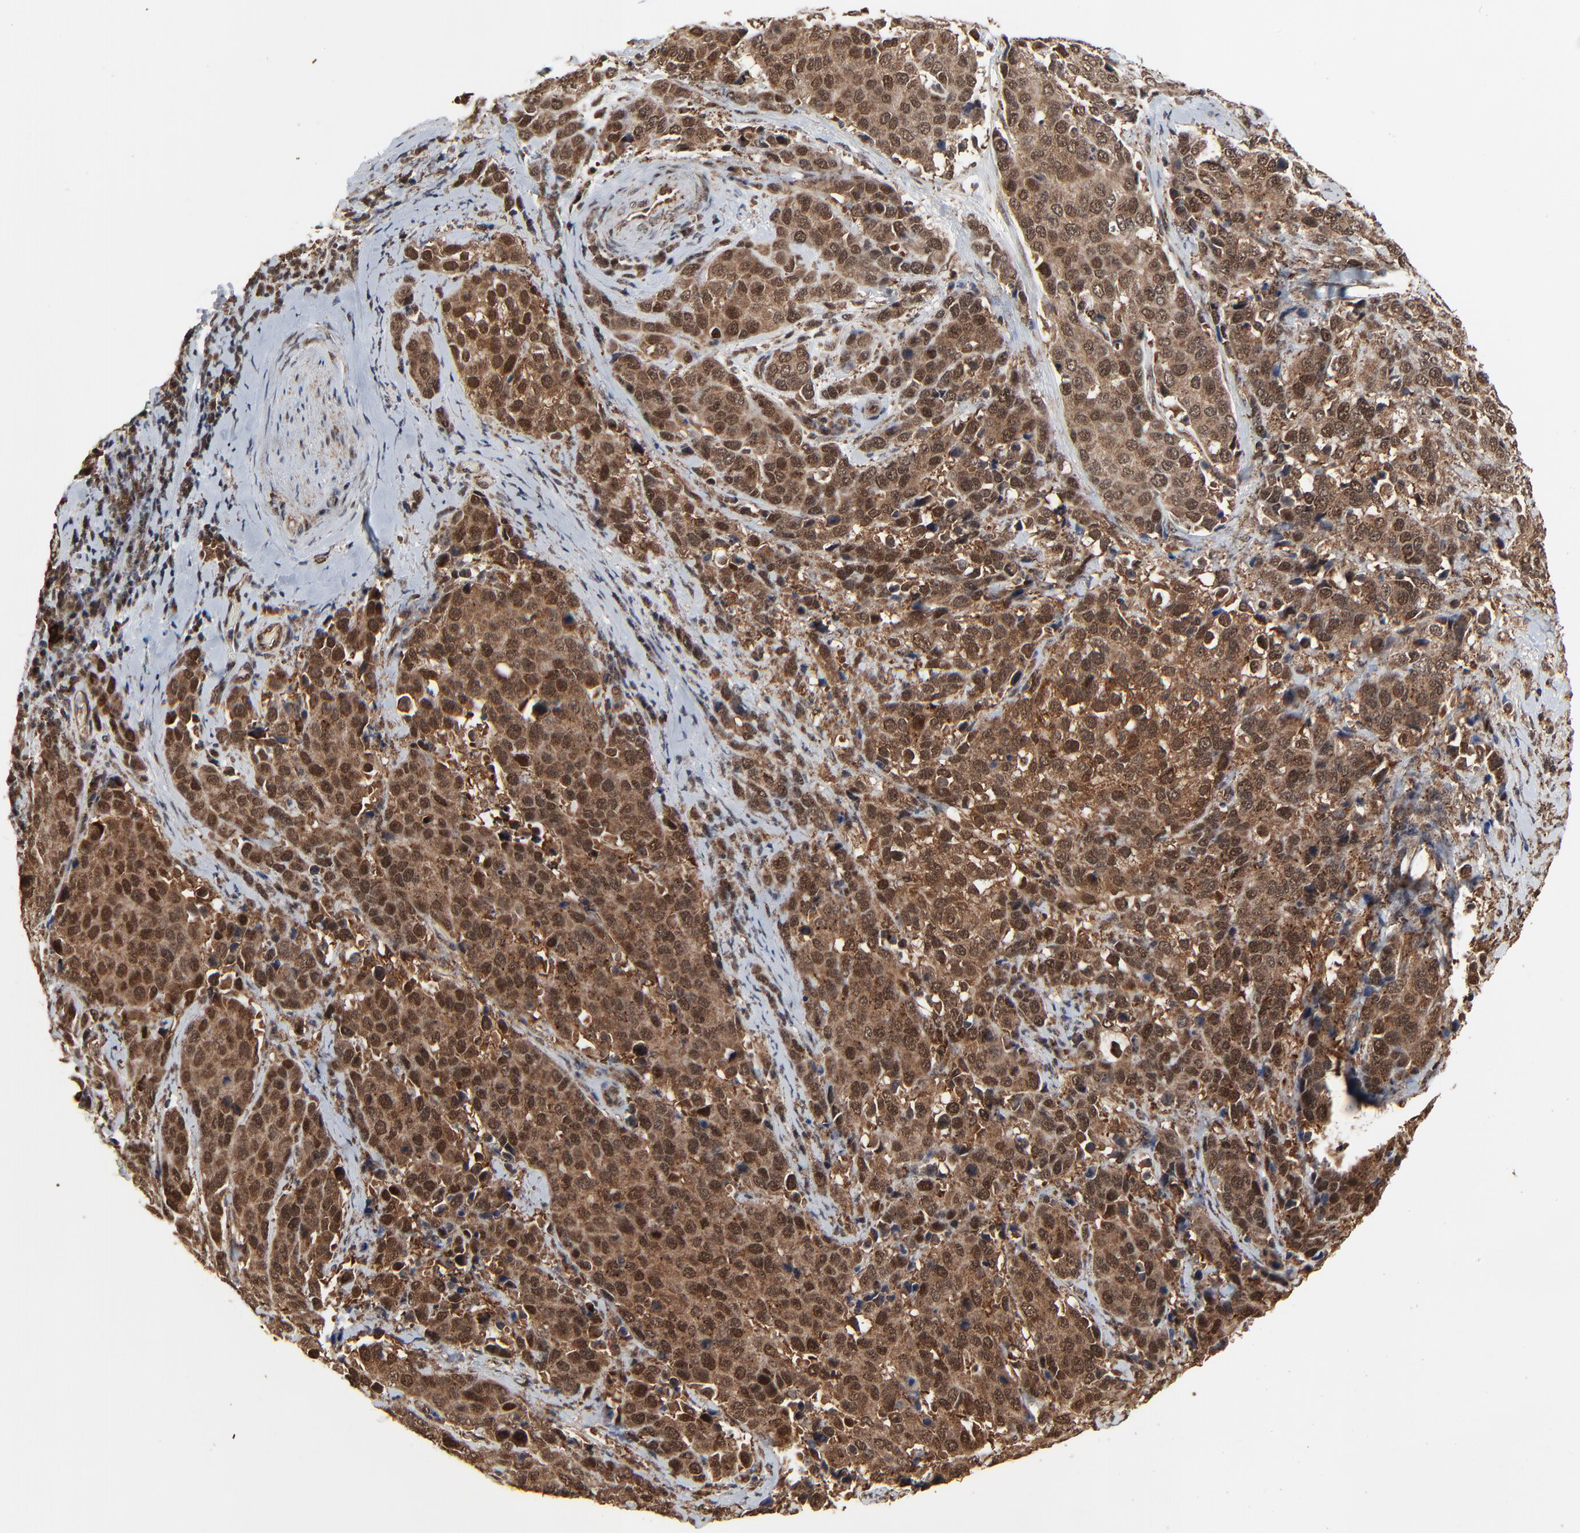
{"staining": {"intensity": "strong", "quantity": ">75%", "location": "cytoplasmic/membranous,nuclear"}, "tissue": "cervical cancer", "cell_type": "Tumor cells", "image_type": "cancer", "snomed": [{"axis": "morphology", "description": "Squamous cell carcinoma, NOS"}, {"axis": "topography", "description": "Cervix"}], "caption": "Cervical cancer stained with immunohistochemistry exhibits strong cytoplasmic/membranous and nuclear expression in approximately >75% of tumor cells.", "gene": "RHOJ", "patient": {"sex": "female", "age": 54}}